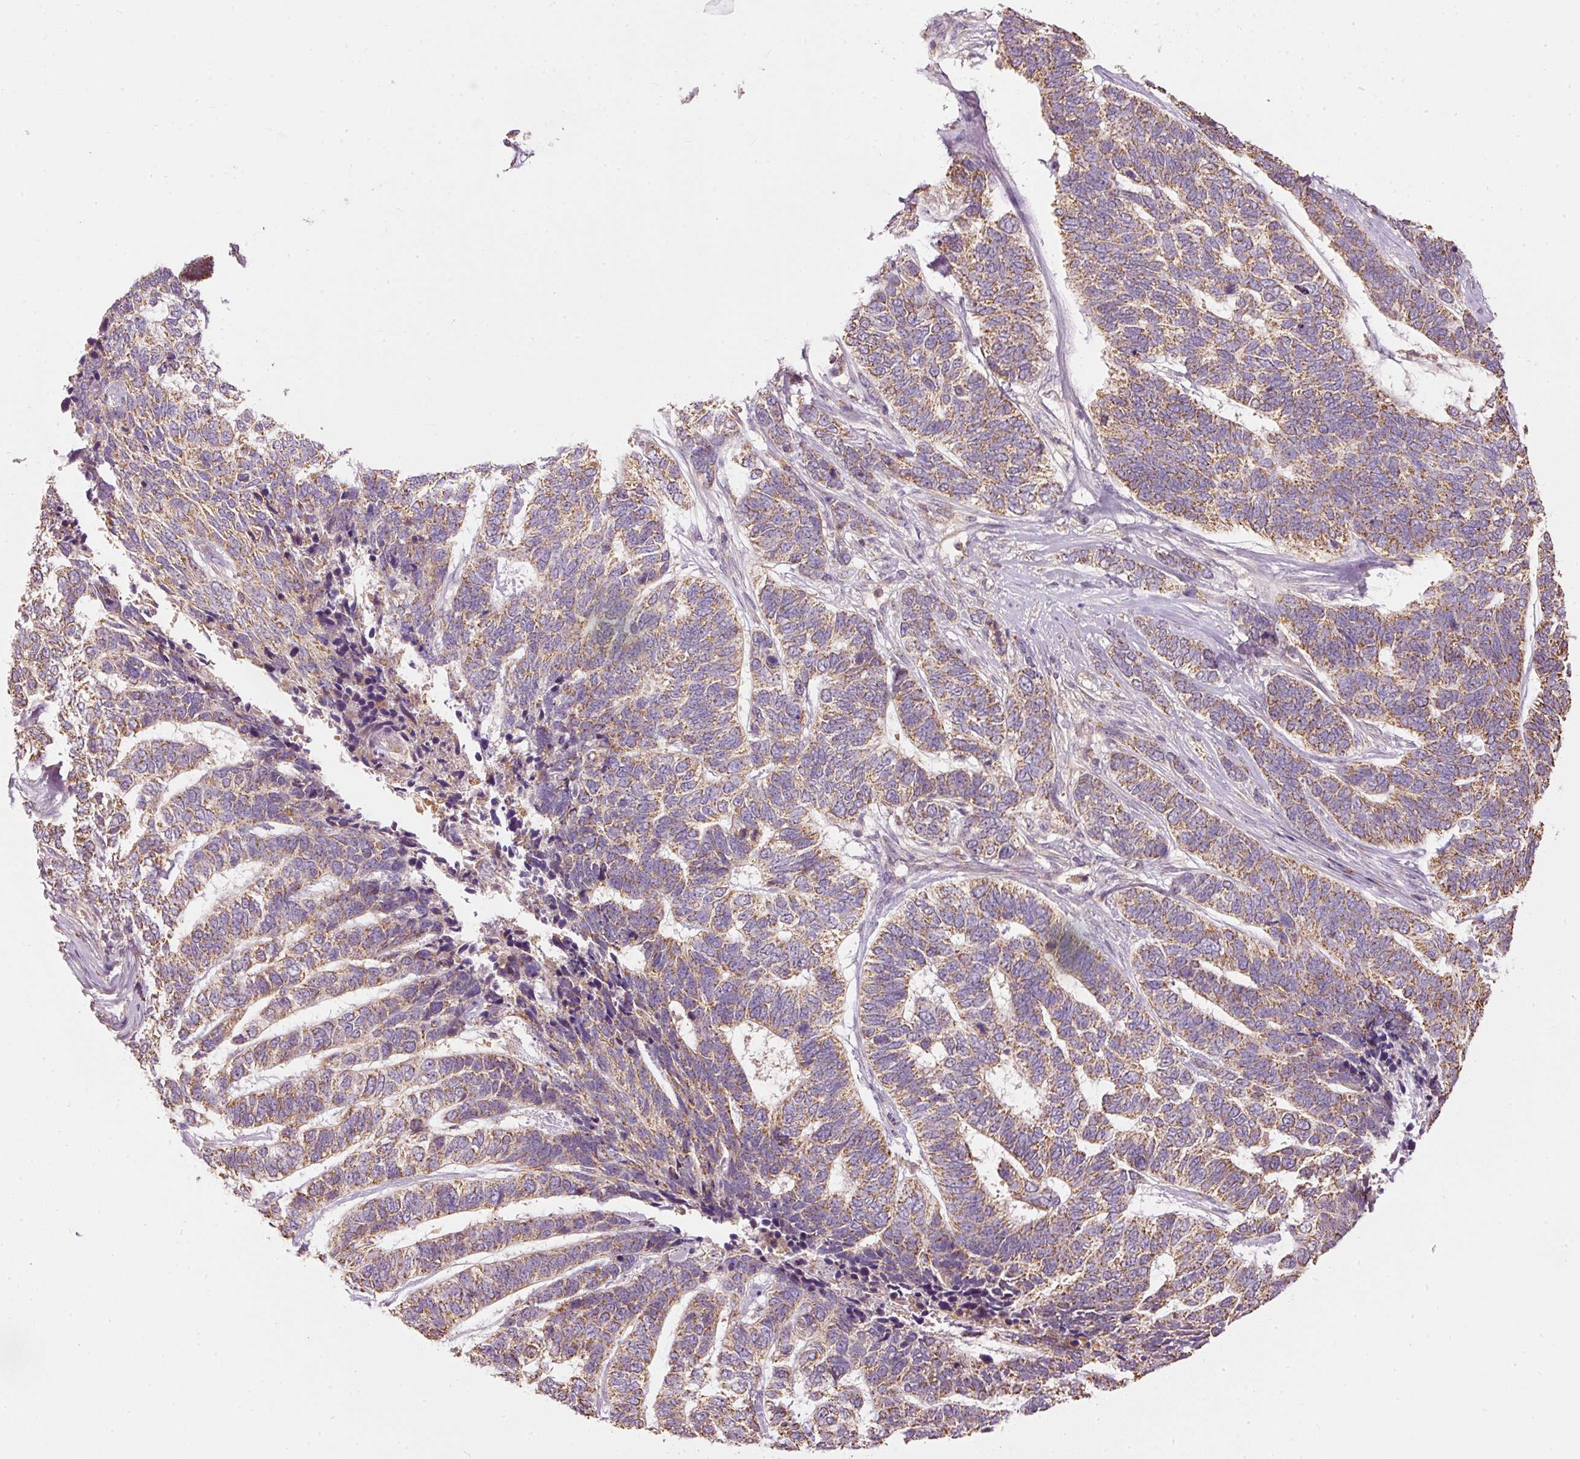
{"staining": {"intensity": "moderate", "quantity": ">75%", "location": "cytoplasmic/membranous"}, "tissue": "skin cancer", "cell_type": "Tumor cells", "image_type": "cancer", "snomed": [{"axis": "morphology", "description": "Basal cell carcinoma"}, {"axis": "topography", "description": "Skin"}], "caption": "Immunohistochemistry (DAB (3,3'-diaminobenzidine)) staining of human skin cancer (basal cell carcinoma) reveals moderate cytoplasmic/membranous protein expression in approximately >75% of tumor cells.", "gene": "PSENEN", "patient": {"sex": "female", "age": 65}}